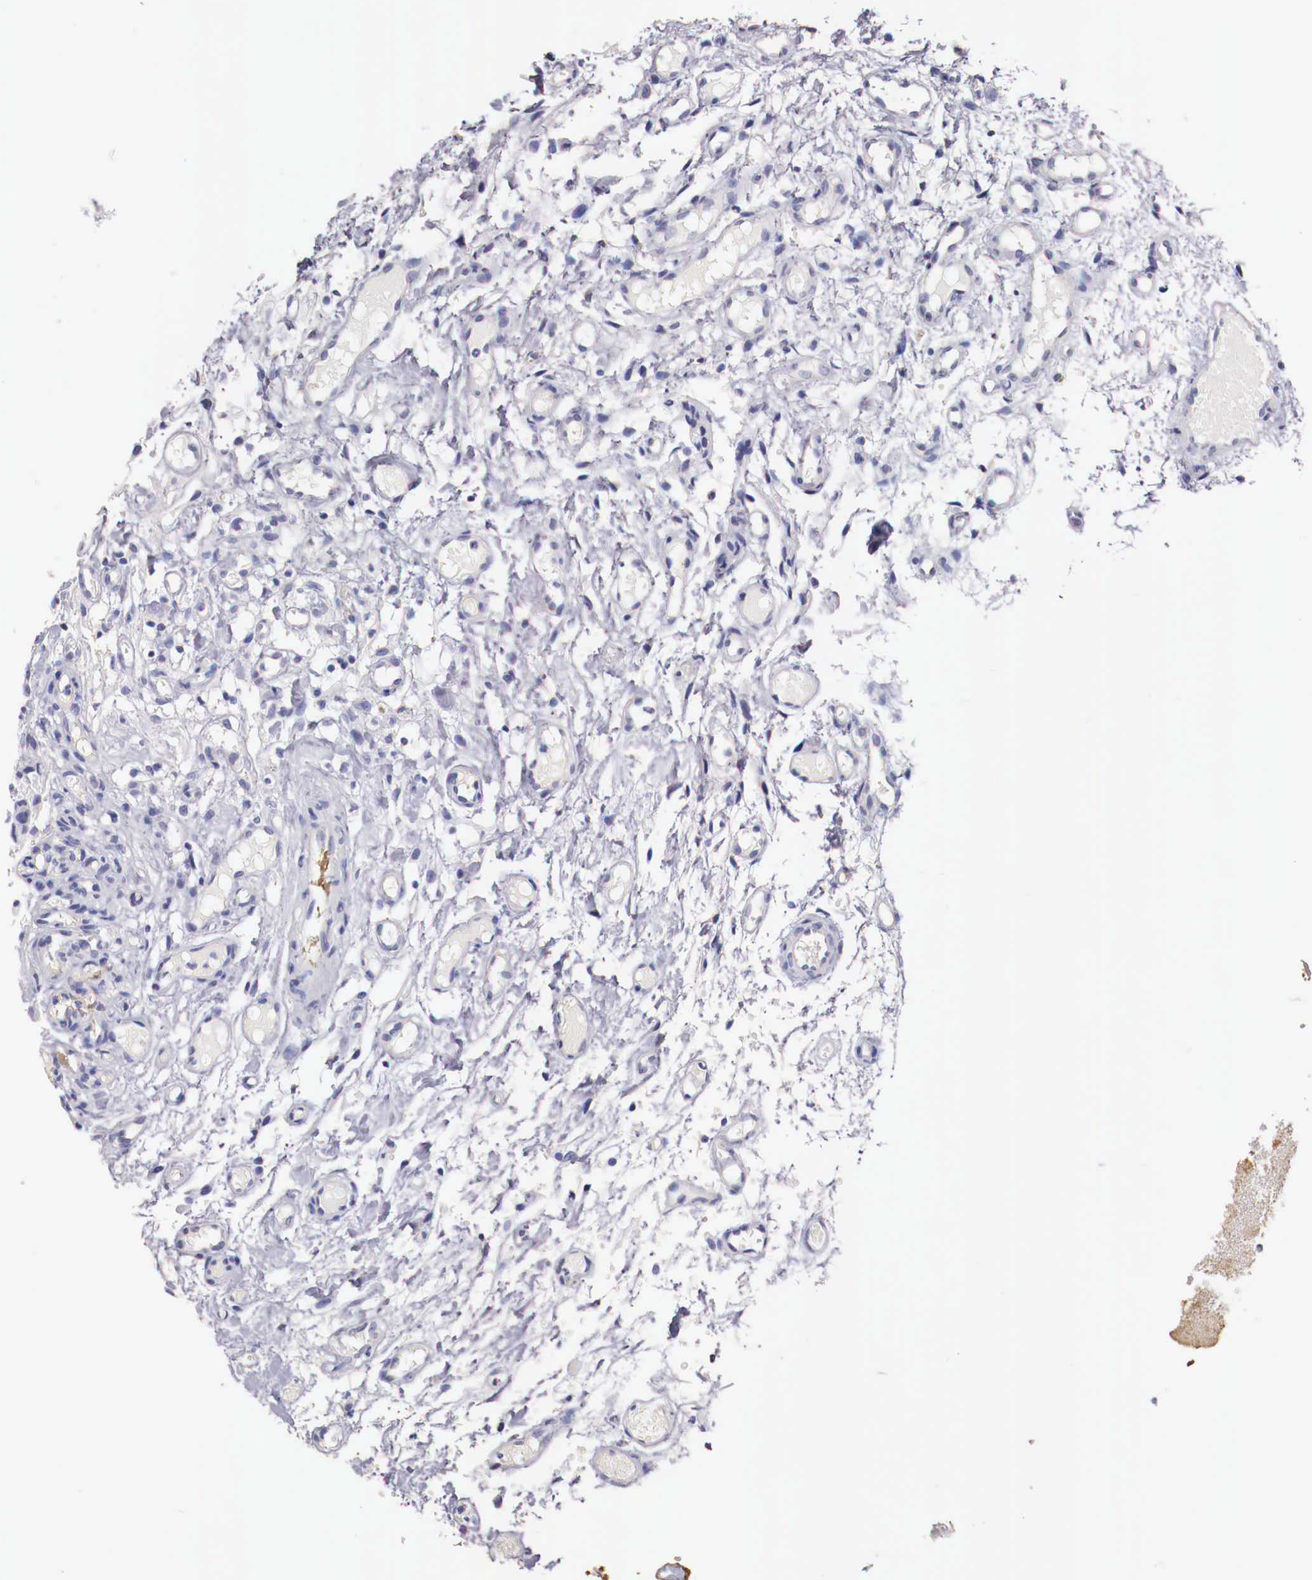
{"staining": {"intensity": "negative", "quantity": "none", "location": "none"}, "tissue": "glioma", "cell_type": "Tumor cells", "image_type": "cancer", "snomed": [{"axis": "morphology", "description": "Glioma, malignant, High grade"}, {"axis": "topography", "description": "Brain"}], "caption": "Tumor cells are negative for protein expression in human malignant high-grade glioma.", "gene": "PITPNA", "patient": {"sex": "male", "age": 77}}